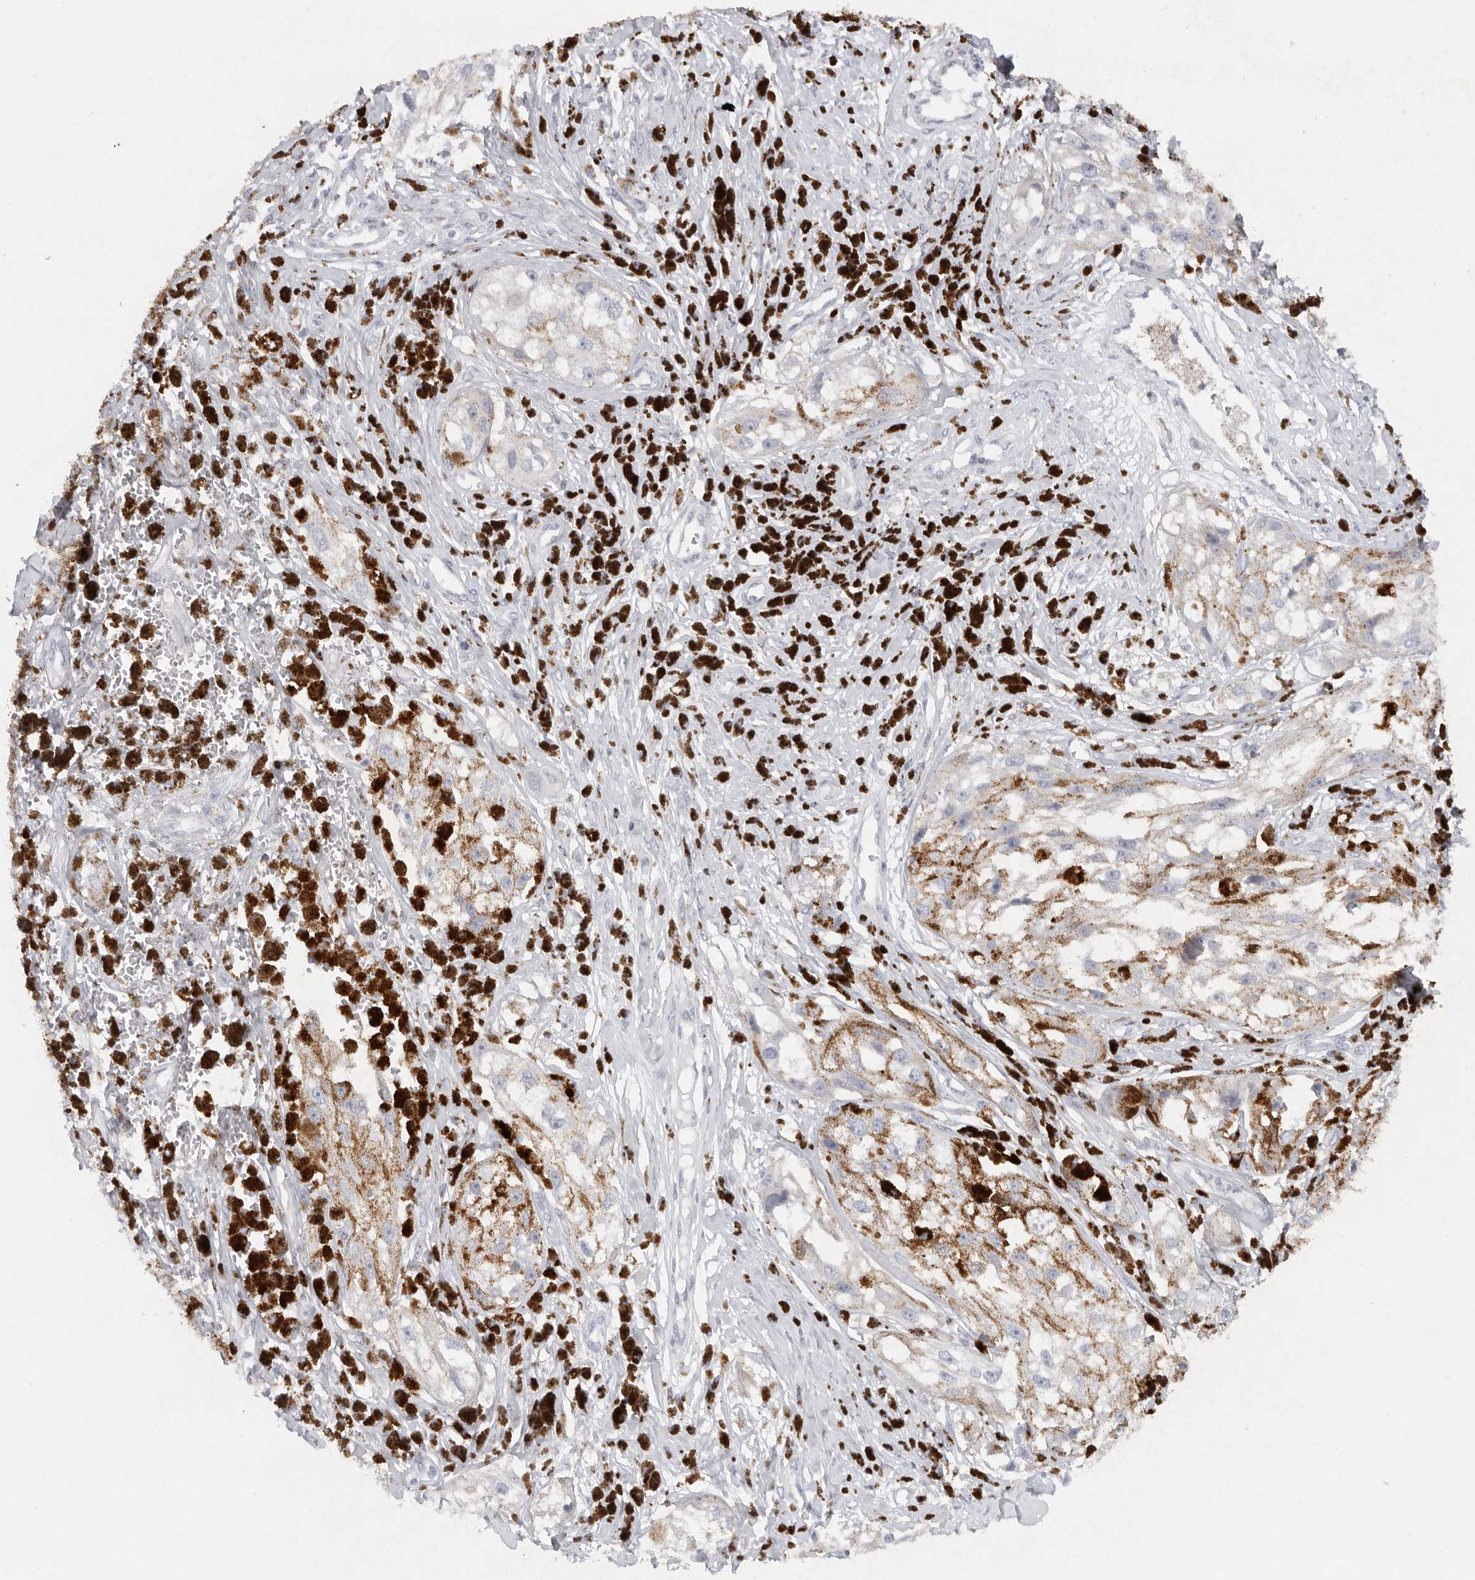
{"staining": {"intensity": "weak", "quantity": "25%-75%", "location": "cytoplasmic/membranous"}, "tissue": "melanoma", "cell_type": "Tumor cells", "image_type": "cancer", "snomed": [{"axis": "morphology", "description": "Malignant melanoma, NOS"}, {"axis": "topography", "description": "Skin"}], "caption": "A brown stain shows weak cytoplasmic/membranous positivity of a protein in malignant melanoma tumor cells.", "gene": "TMEM69", "patient": {"sex": "male", "age": 88}}